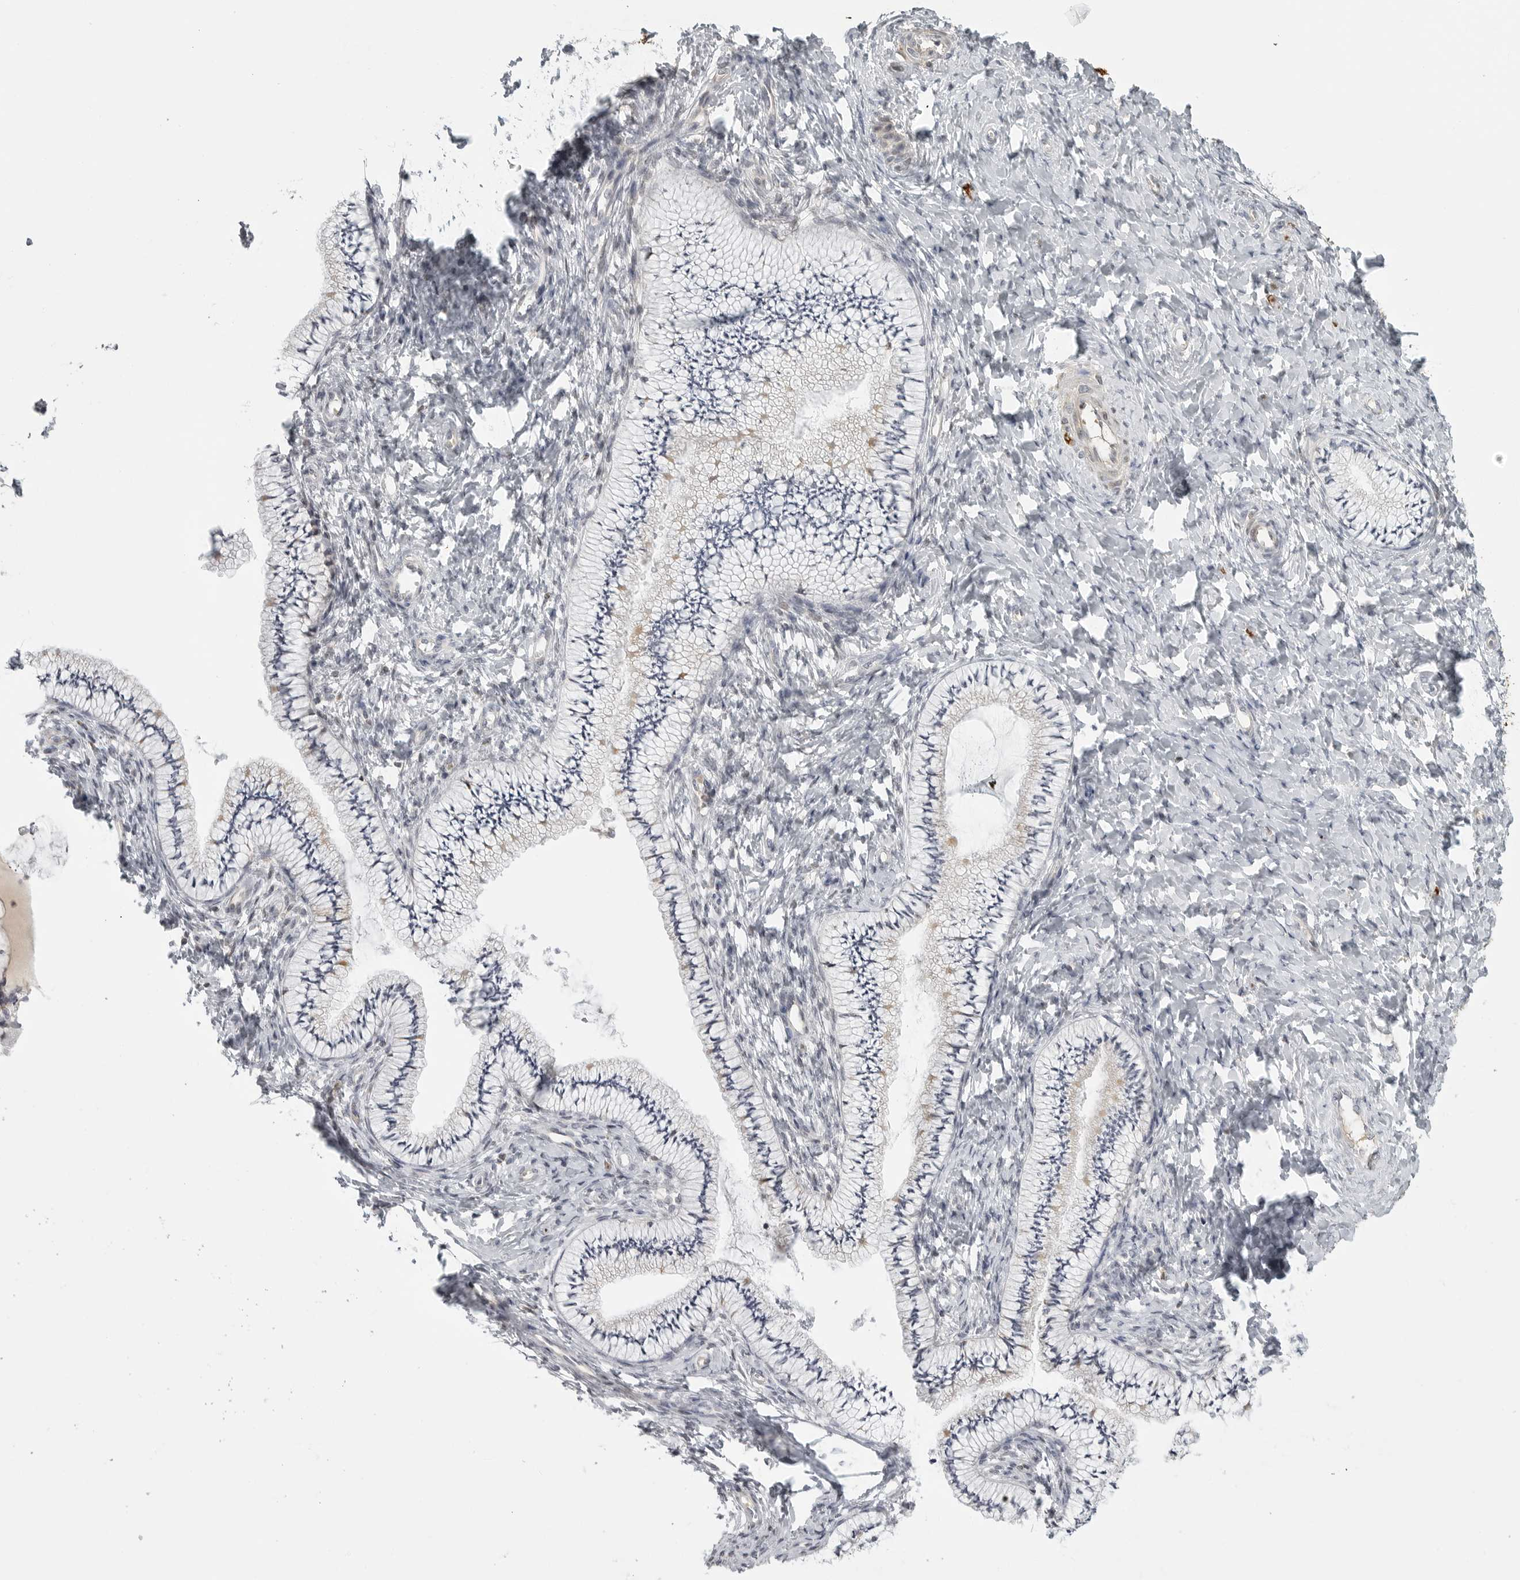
{"staining": {"intensity": "negative", "quantity": "none", "location": "none"}, "tissue": "cervix", "cell_type": "Glandular cells", "image_type": "normal", "snomed": [{"axis": "morphology", "description": "Normal tissue, NOS"}, {"axis": "topography", "description": "Cervix"}], "caption": "IHC histopathology image of benign human cervix stained for a protein (brown), which exhibits no expression in glandular cells.", "gene": "MAP7D1", "patient": {"sex": "female", "age": 36}}